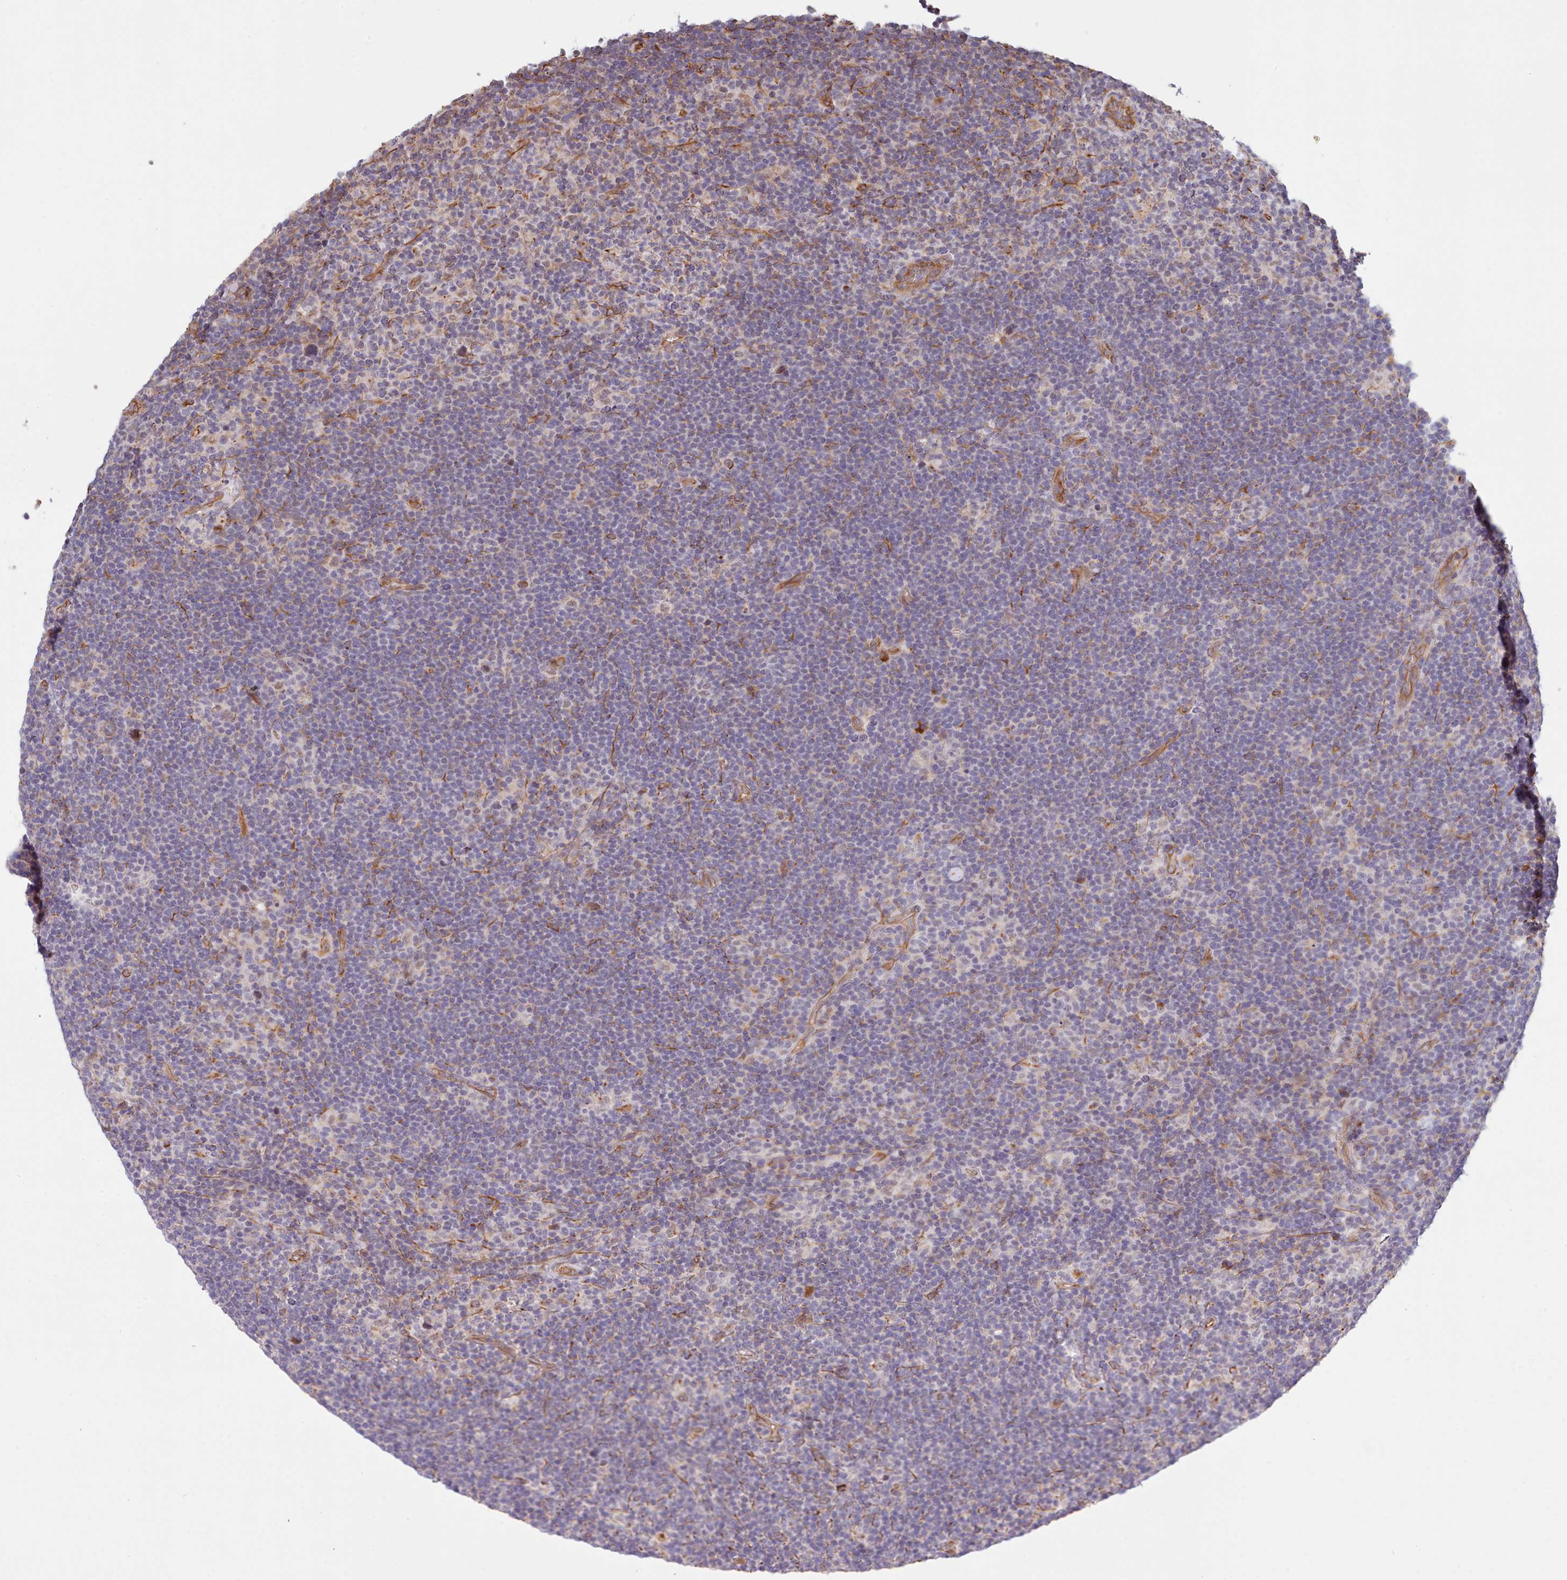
{"staining": {"intensity": "weak", "quantity": ">75%", "location": "nuclear"}, "tissue": "lymphoma", "cell_type": "Tumor cells", "image_type": "cancer", "snomed": [{"axis": "morphology", "description": "Hodgkin's disease, NOS"}, {"axis": "topography", "description": "Lymph node"}], "caption": "Immunohistochemical staining of human Hodgkin's disease demonstrates low levels of weak nuclear positivity in approximately >75% of tumor cells. The protein is shown in brown color, while the nuclei are stained blue.", "gene": "ZC3H13", "patient": {"sex": "female", "age": 57}}